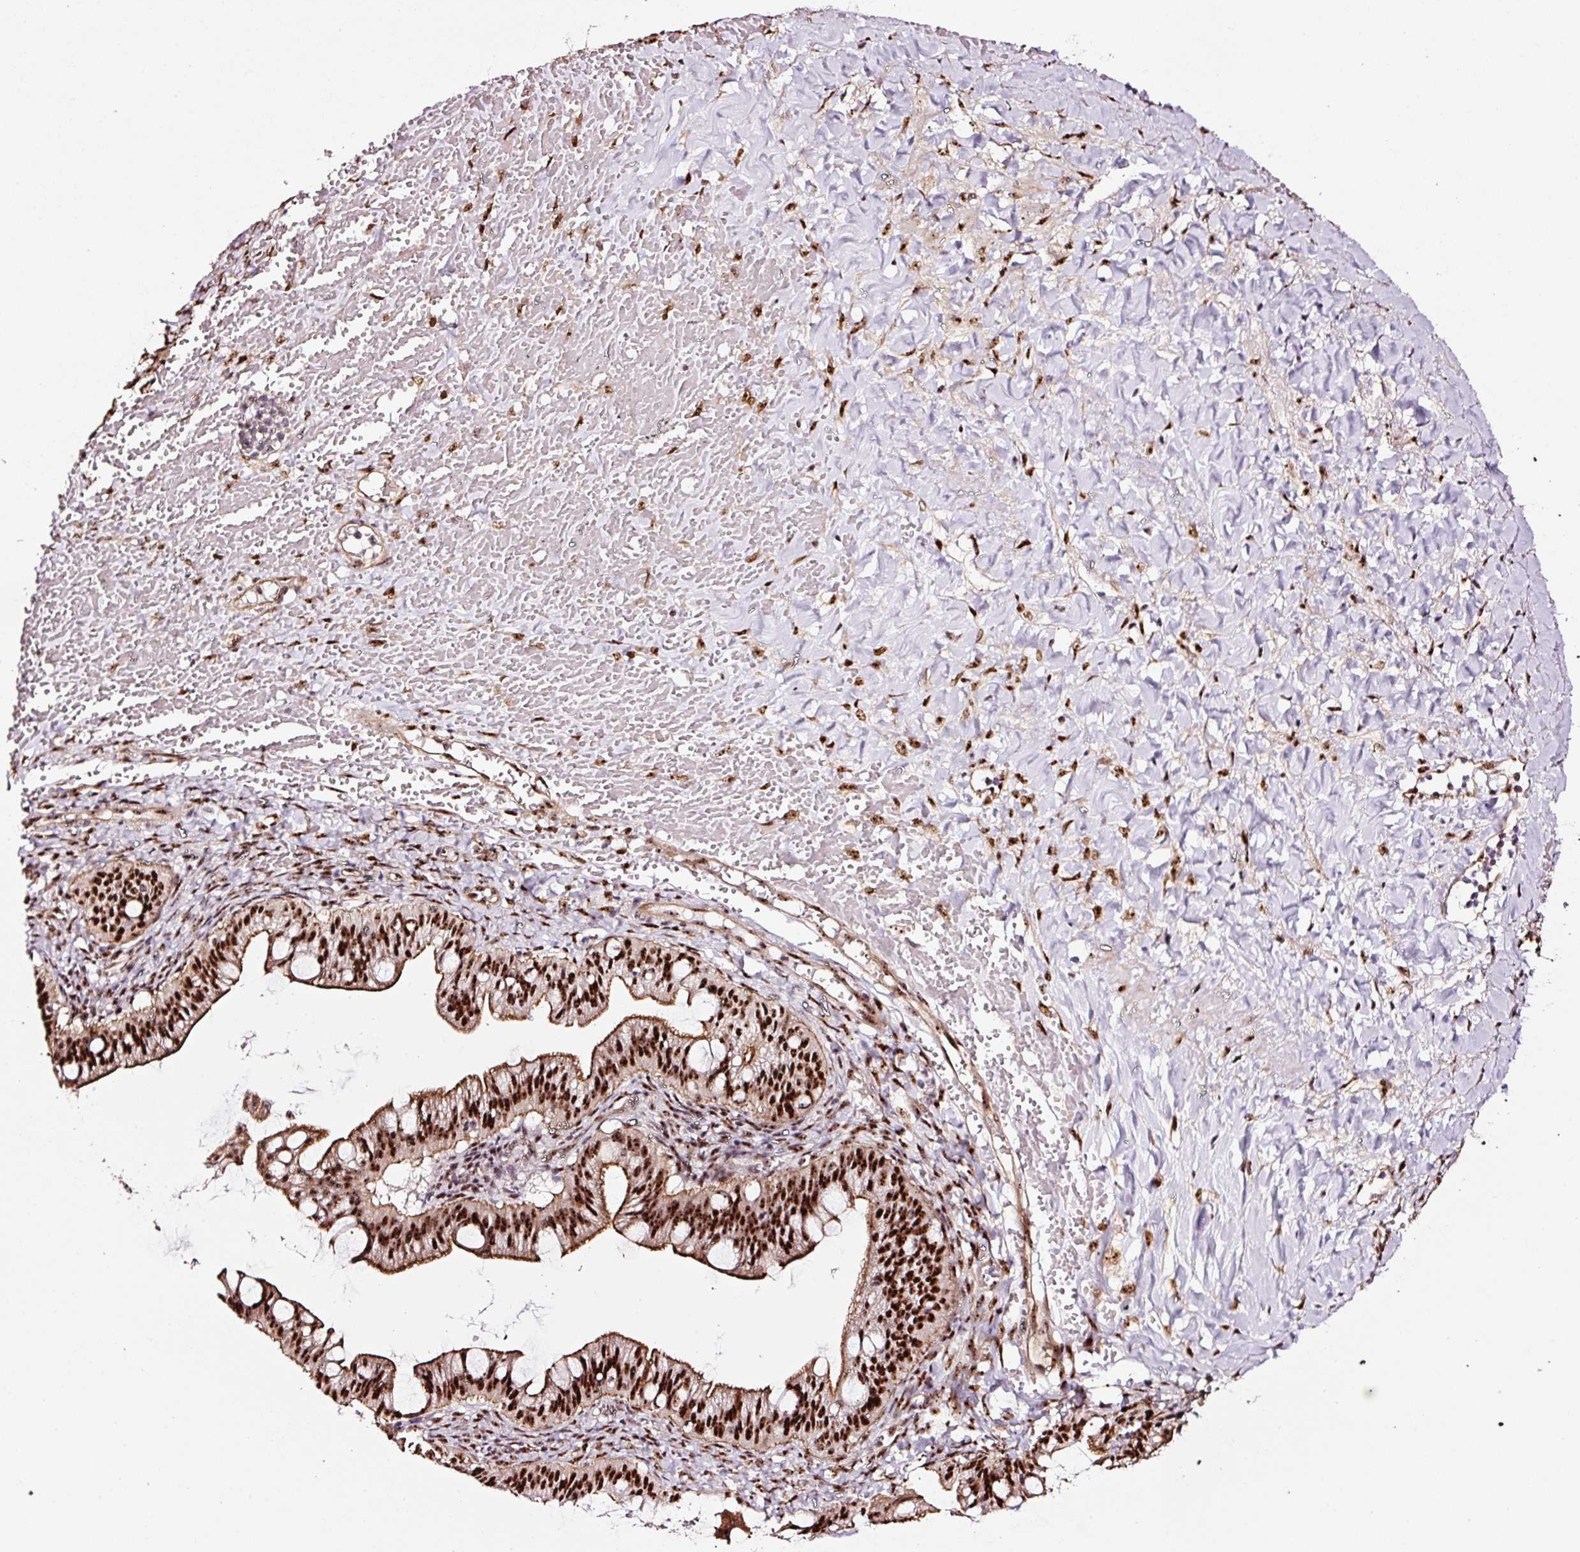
{"staining": {"intensity": "strong", "quantity": ">75%", "location": "cytoplasmic/membranous,nuclear"}, "tissue": "ovarian cancer", "cell_type": "Tumor cells", "image_type": "cancer", "snomed": [{"axis": "morphology", "description": "Cystadenocarcinoma, mucinous, NOS"}, {"axis": "topography", "description": "Ovary"}], "caption": "The histopathology image displays a brown stain indicating the presence of a protein in the cytoplasmic/membranous and nuclear of tumor cells in ovarian mucinous cystadenocarcinoma.", "gene": "GNL3", "patient": {"sex": "female", "age": 73}}